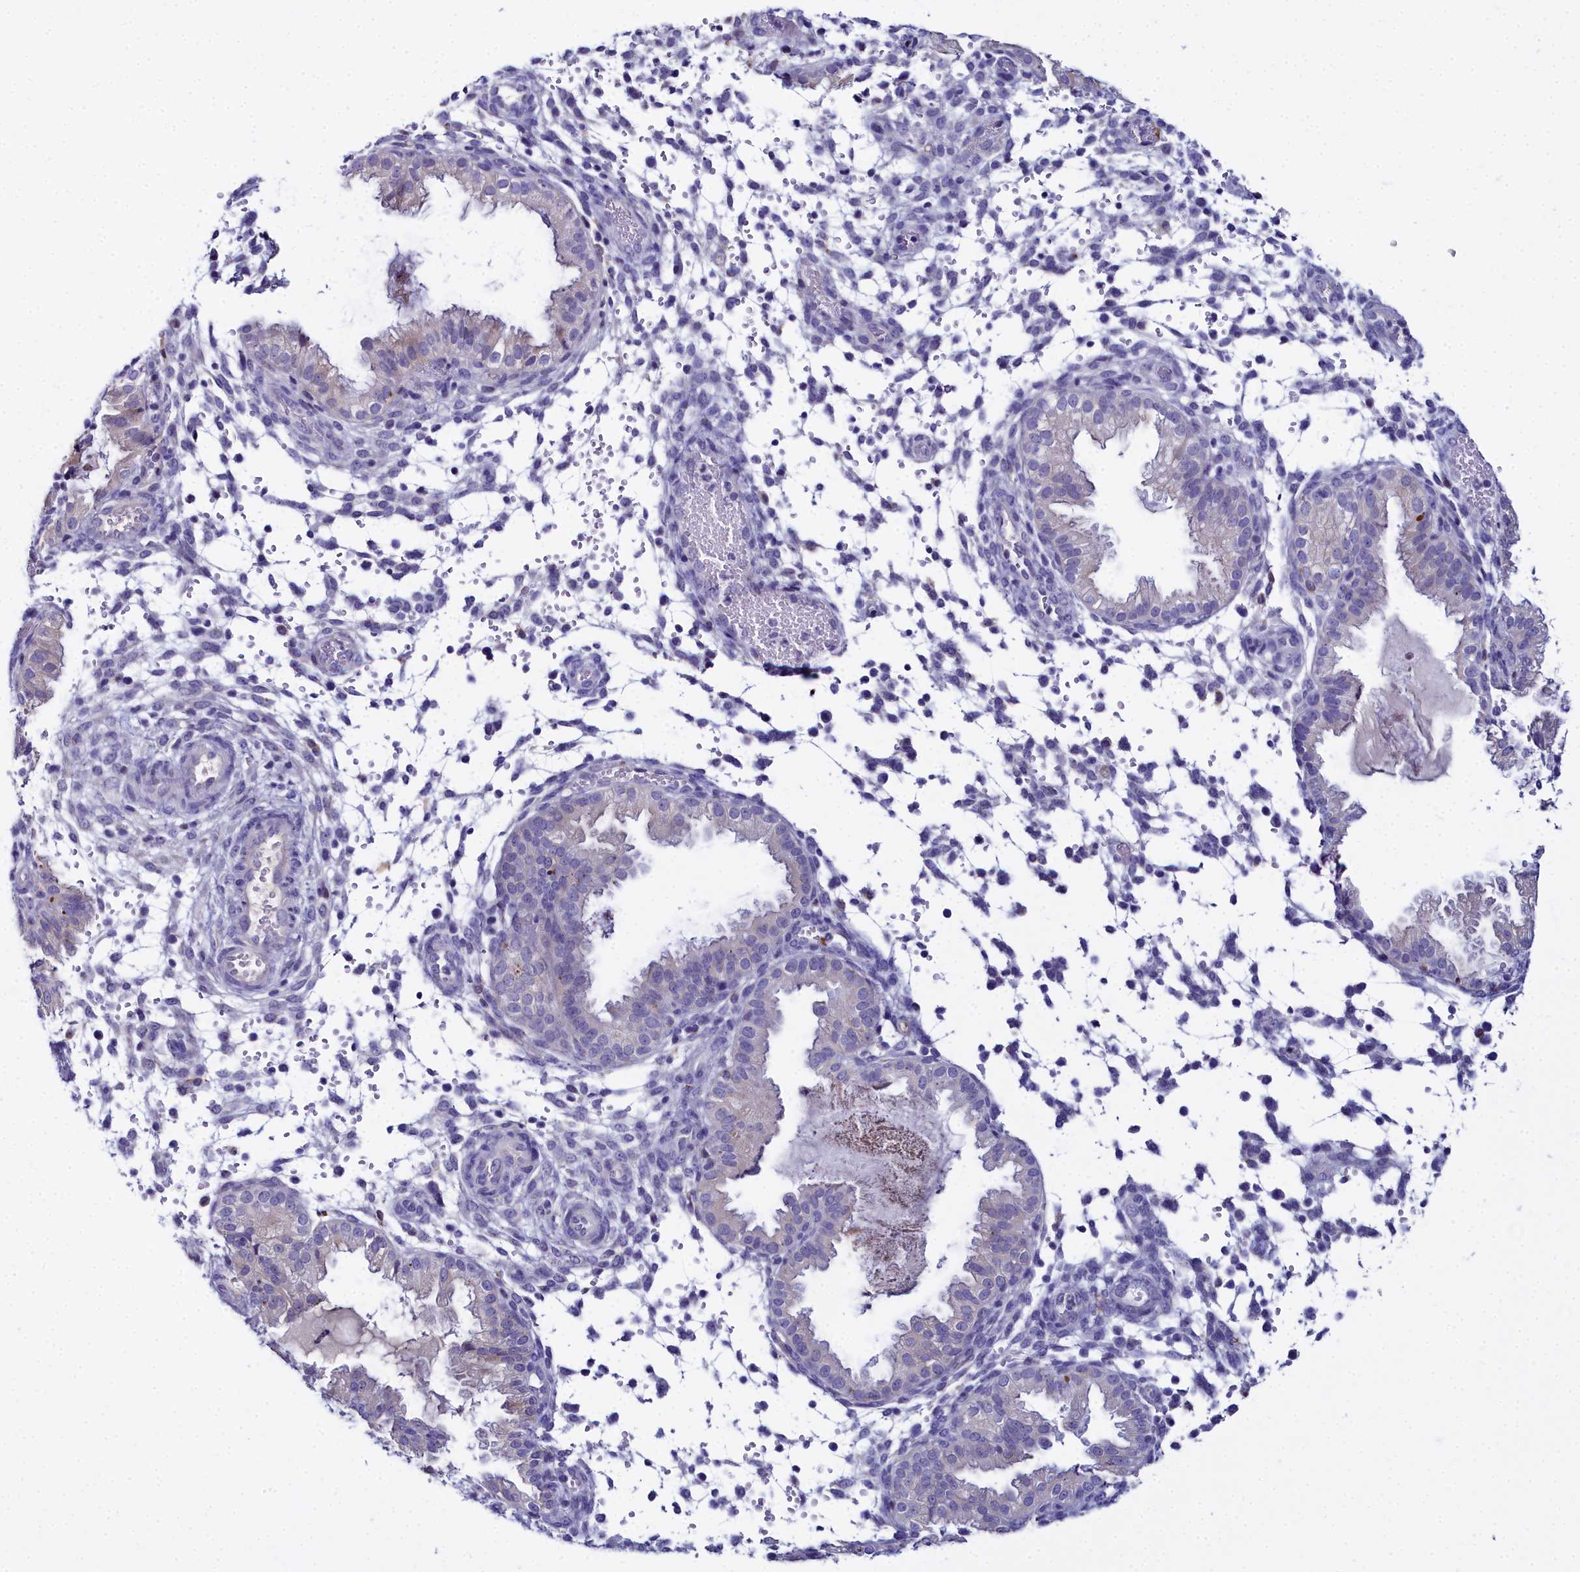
{"staining": {"intensity": "negative", "quantity": "none", "location": "none"}, "tissue": "endometrium", "cell_type": "Cells in endometrial stroma", "image_type": "normal", "snomed": [{"axis": "morphology", "description": "Normal tissue, NOS"}, {"axis": "topography", "description": "Endometrium"}], "caption": "Immunohistochemistry of normal endometrium demonstrates no expression in cells in endometrial stroma.", "gene": "ELAPOR2", "patient": {"sex": "female", "age": 33}}